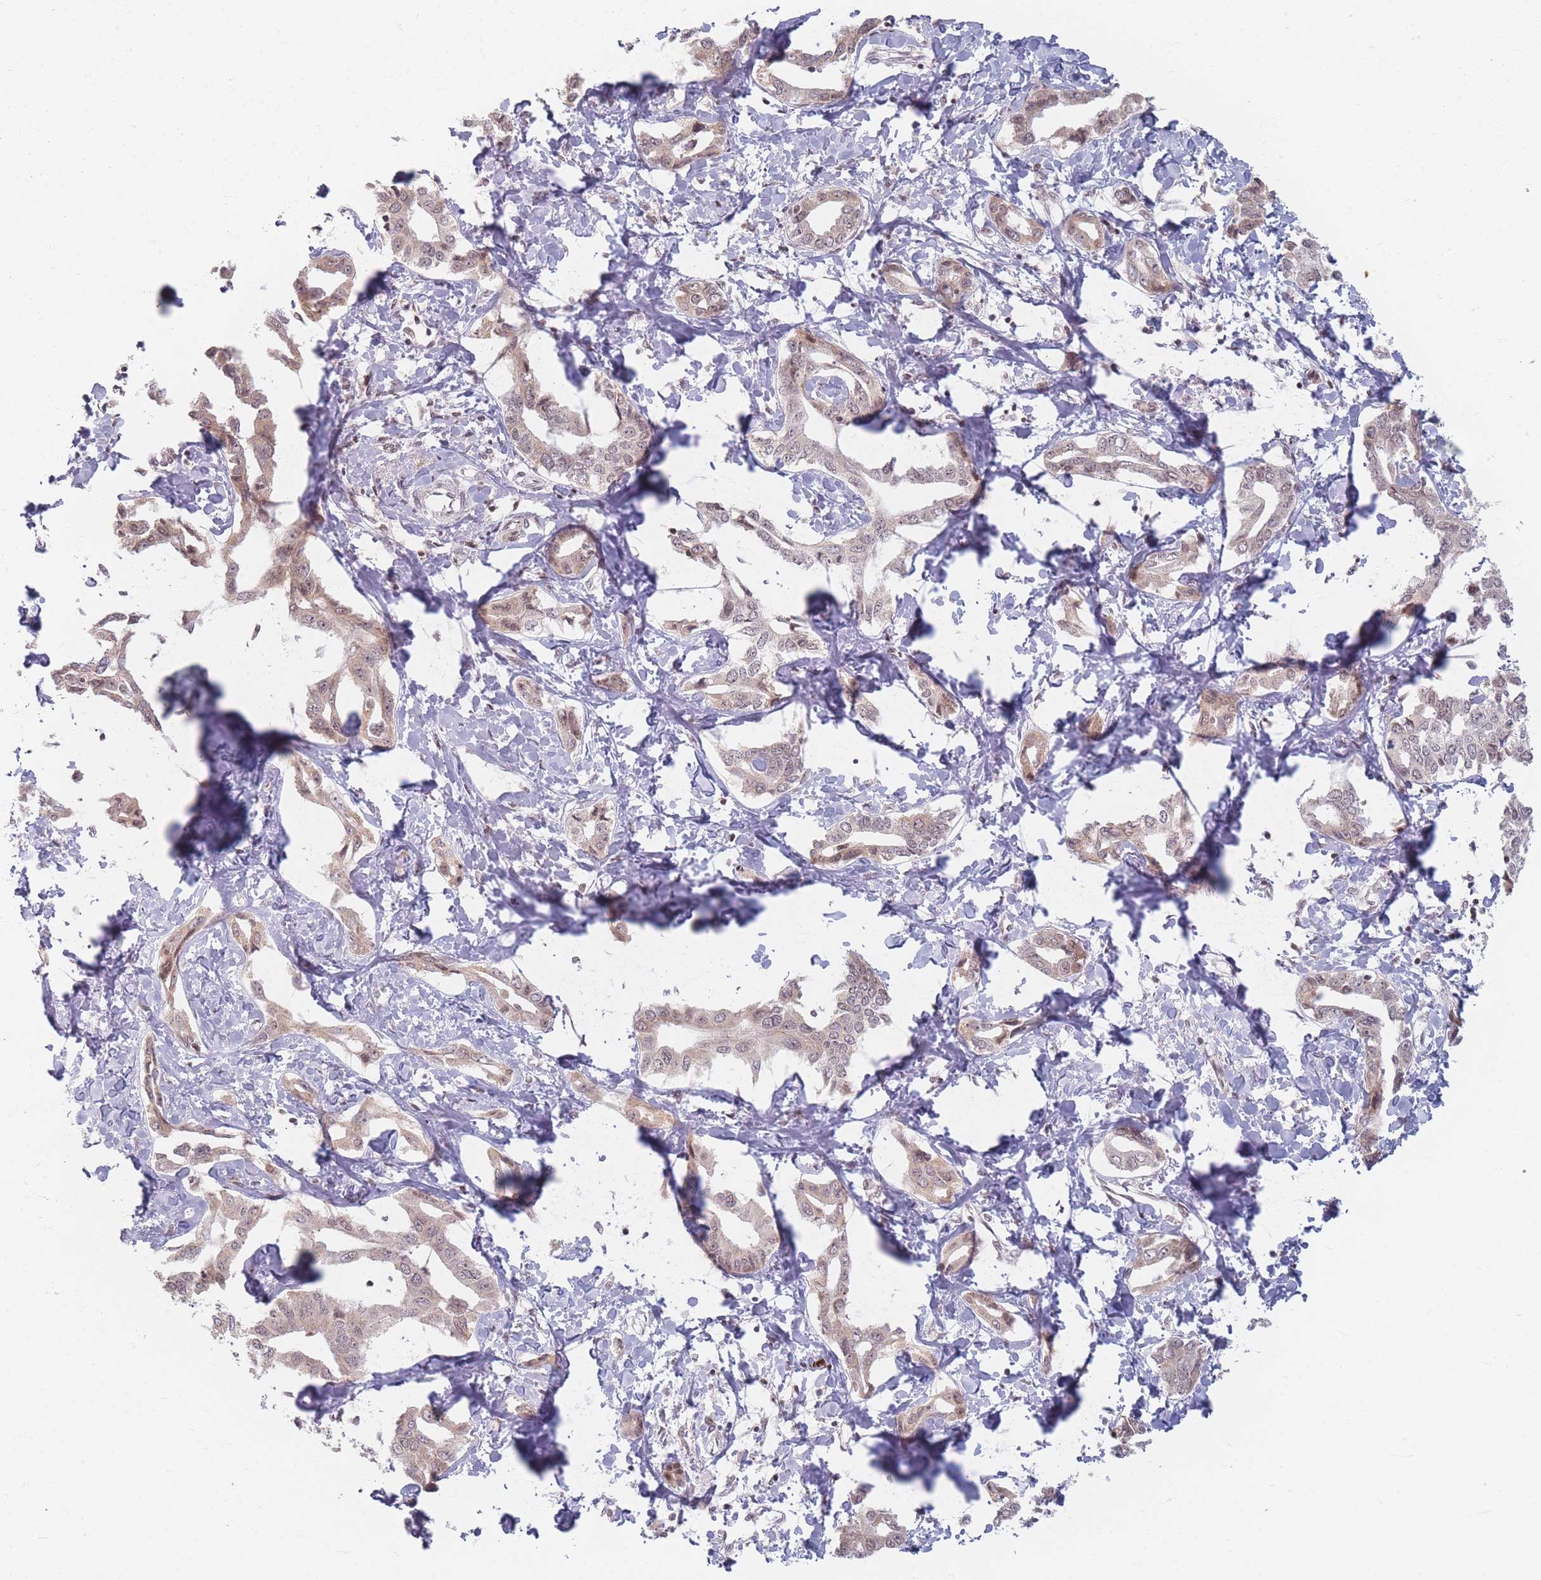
{"staining": {"intensity": "weak", "quantity": ">75%", "location": "cytoplasmic/membranous,nuclear"}, "tissue": "liver cancer", "cell_type": "Tumor cells", "image_type": "cancer", "snomed": [{"axis": "morphology", "description": "Cholangiocarcinoma"}, {"axis": "topography", "description": "Liver"}], "caption": "Human cholangiocarcinoma (liver) stained with a brown dye demonstrates weak cytoplasmic/membranous and nuclear positive expression in about >75% of tumor cells.", "gene": "SPATA45", "patient": {"sex": "male", "age": 59}}